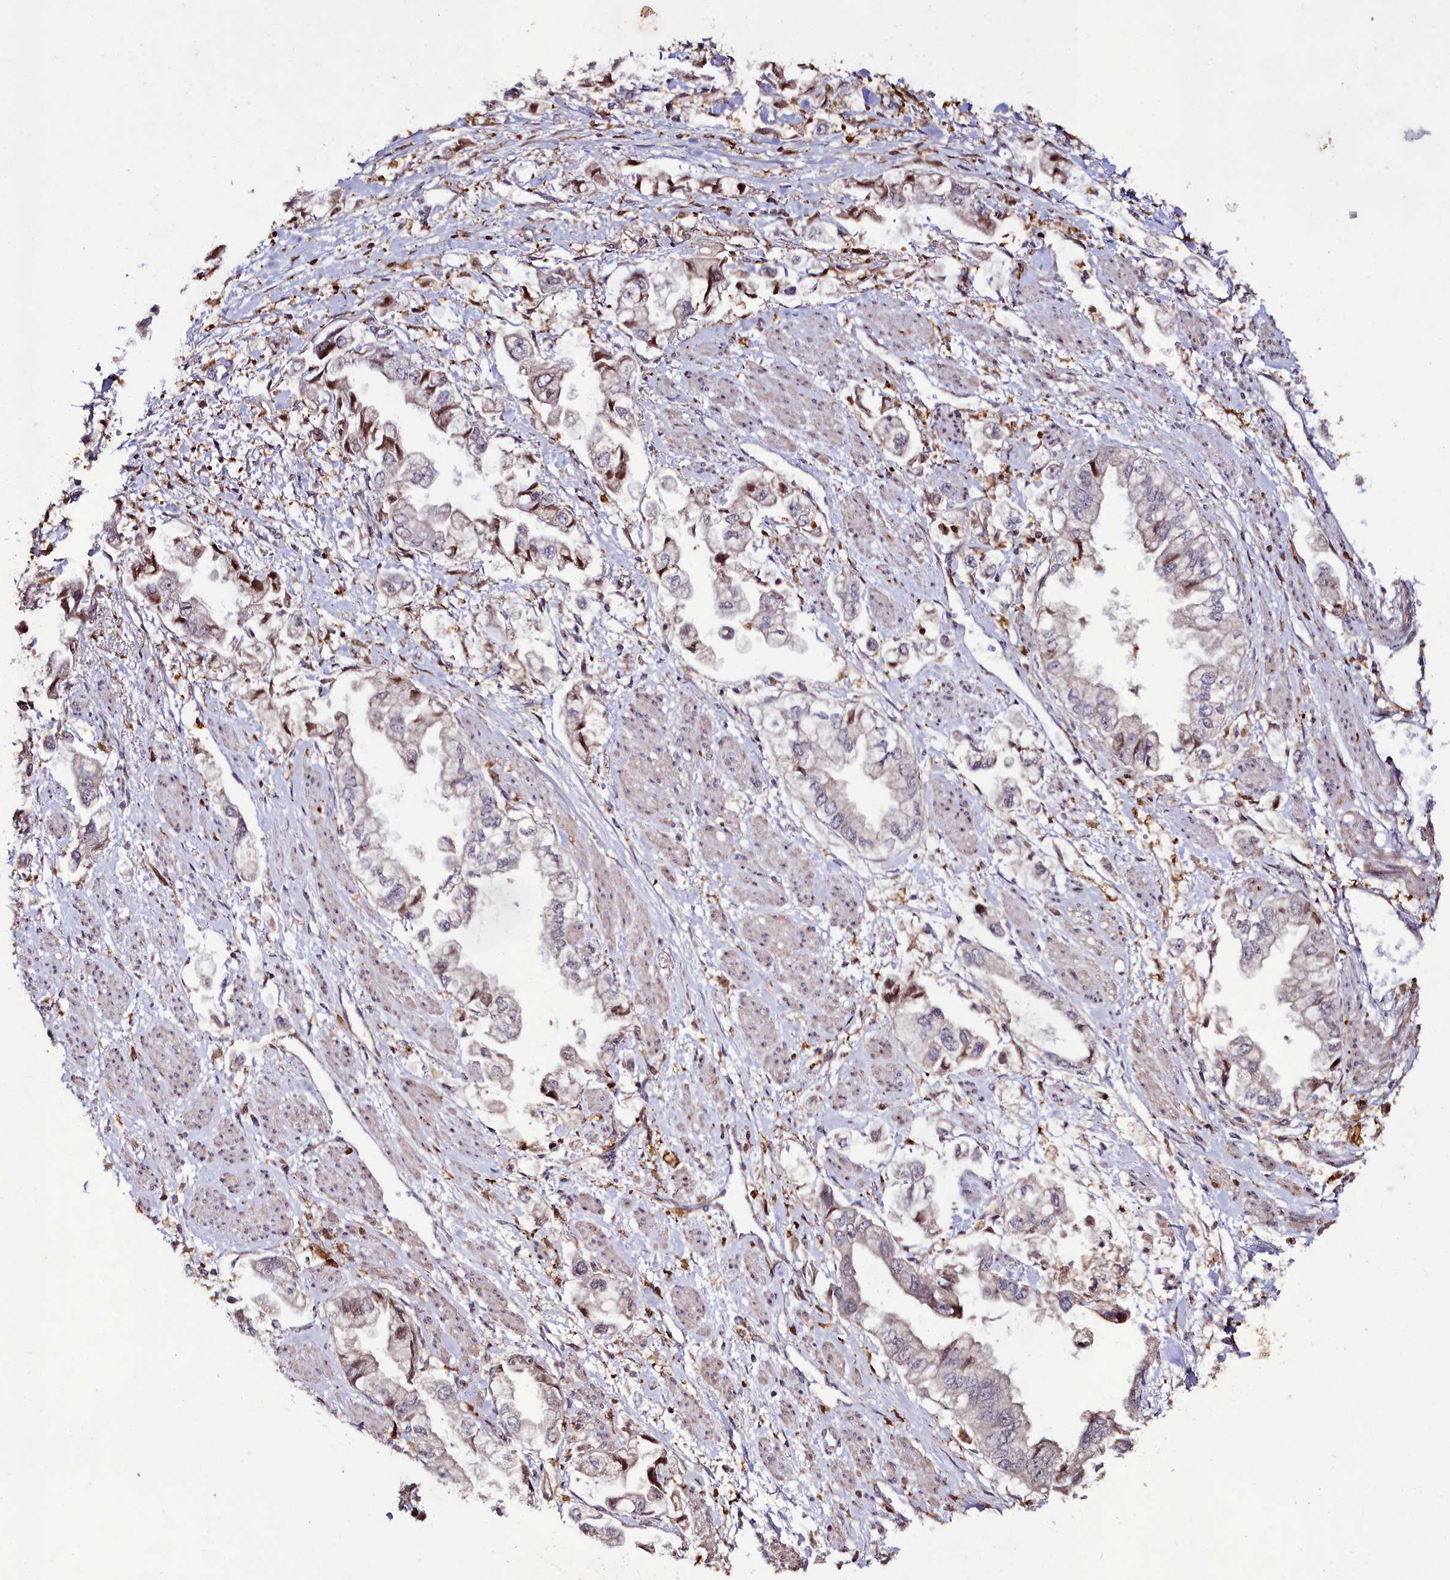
{"staining": {"intensity": "moderate", "quantity": "<25%", "location": "cytoplasmic/membranous"}, "tissue": "stomach cancer", "cell_type": "Tumor cells", "image_type": "cancer", "snomed": [{"axis": "morphology", "description": "Adenocarcinoma, NOS"}, {"axis": "topography", "description": "Stomach"}], "caption": "IHC micrograph of neoplastic tissue: human adenocarcinoma (stomach) stained using IHC shows low levels of moderate protein expression localized specifically in the cytoplasmic/membranous of tumor cells, appearing as a cytoplasmic/membranous brown color.", "gene": "CXXC1", "patient": {"sex": "male", "age": 62}}